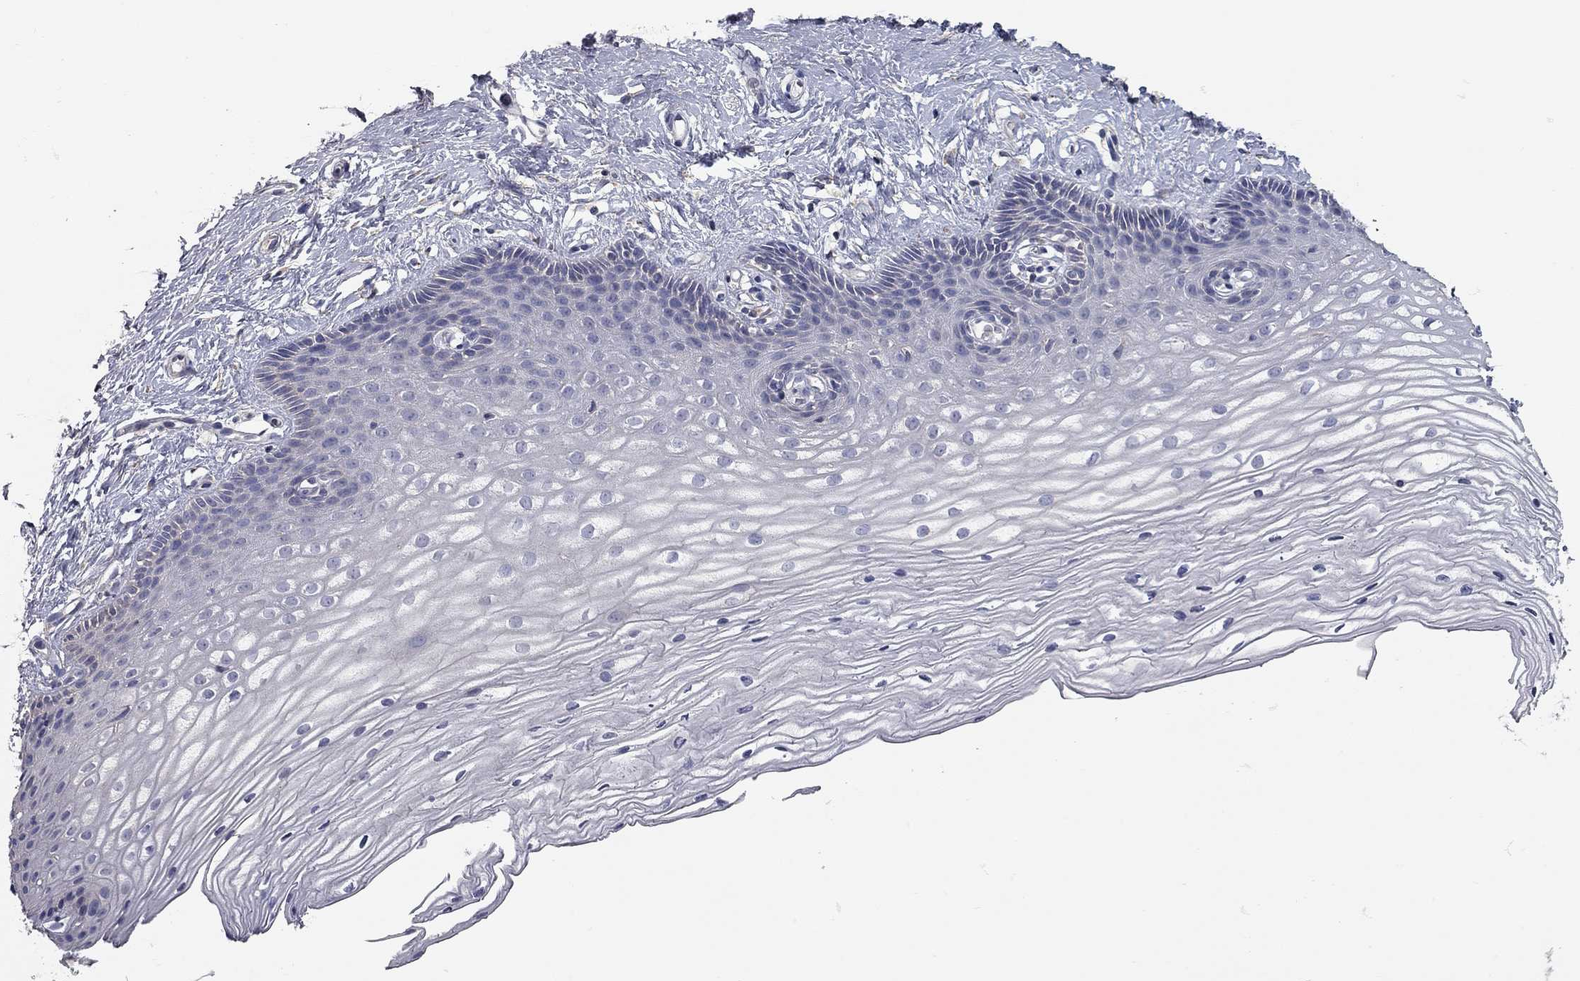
{"staining": {"intensity": "weak", "quantity": "<25%", "location": "cytoplasmic/membranous"}, "tissue": "cervix", "cell_type": "Glandular cells", "image_type": "normal", "snomed": [{"axis": "morphology", "description": "Normal tissue, NOS"}, {"axis": "topography", "description": "Cervix"}], "caption": "Image shows no protein positivity in glandular cells of benign cervix. (Immunohistochemistry (ihc), brightfield microscopy, high magnification).", "gene": "XAGE2", "patient": {"sex": "female", "age": 40}}